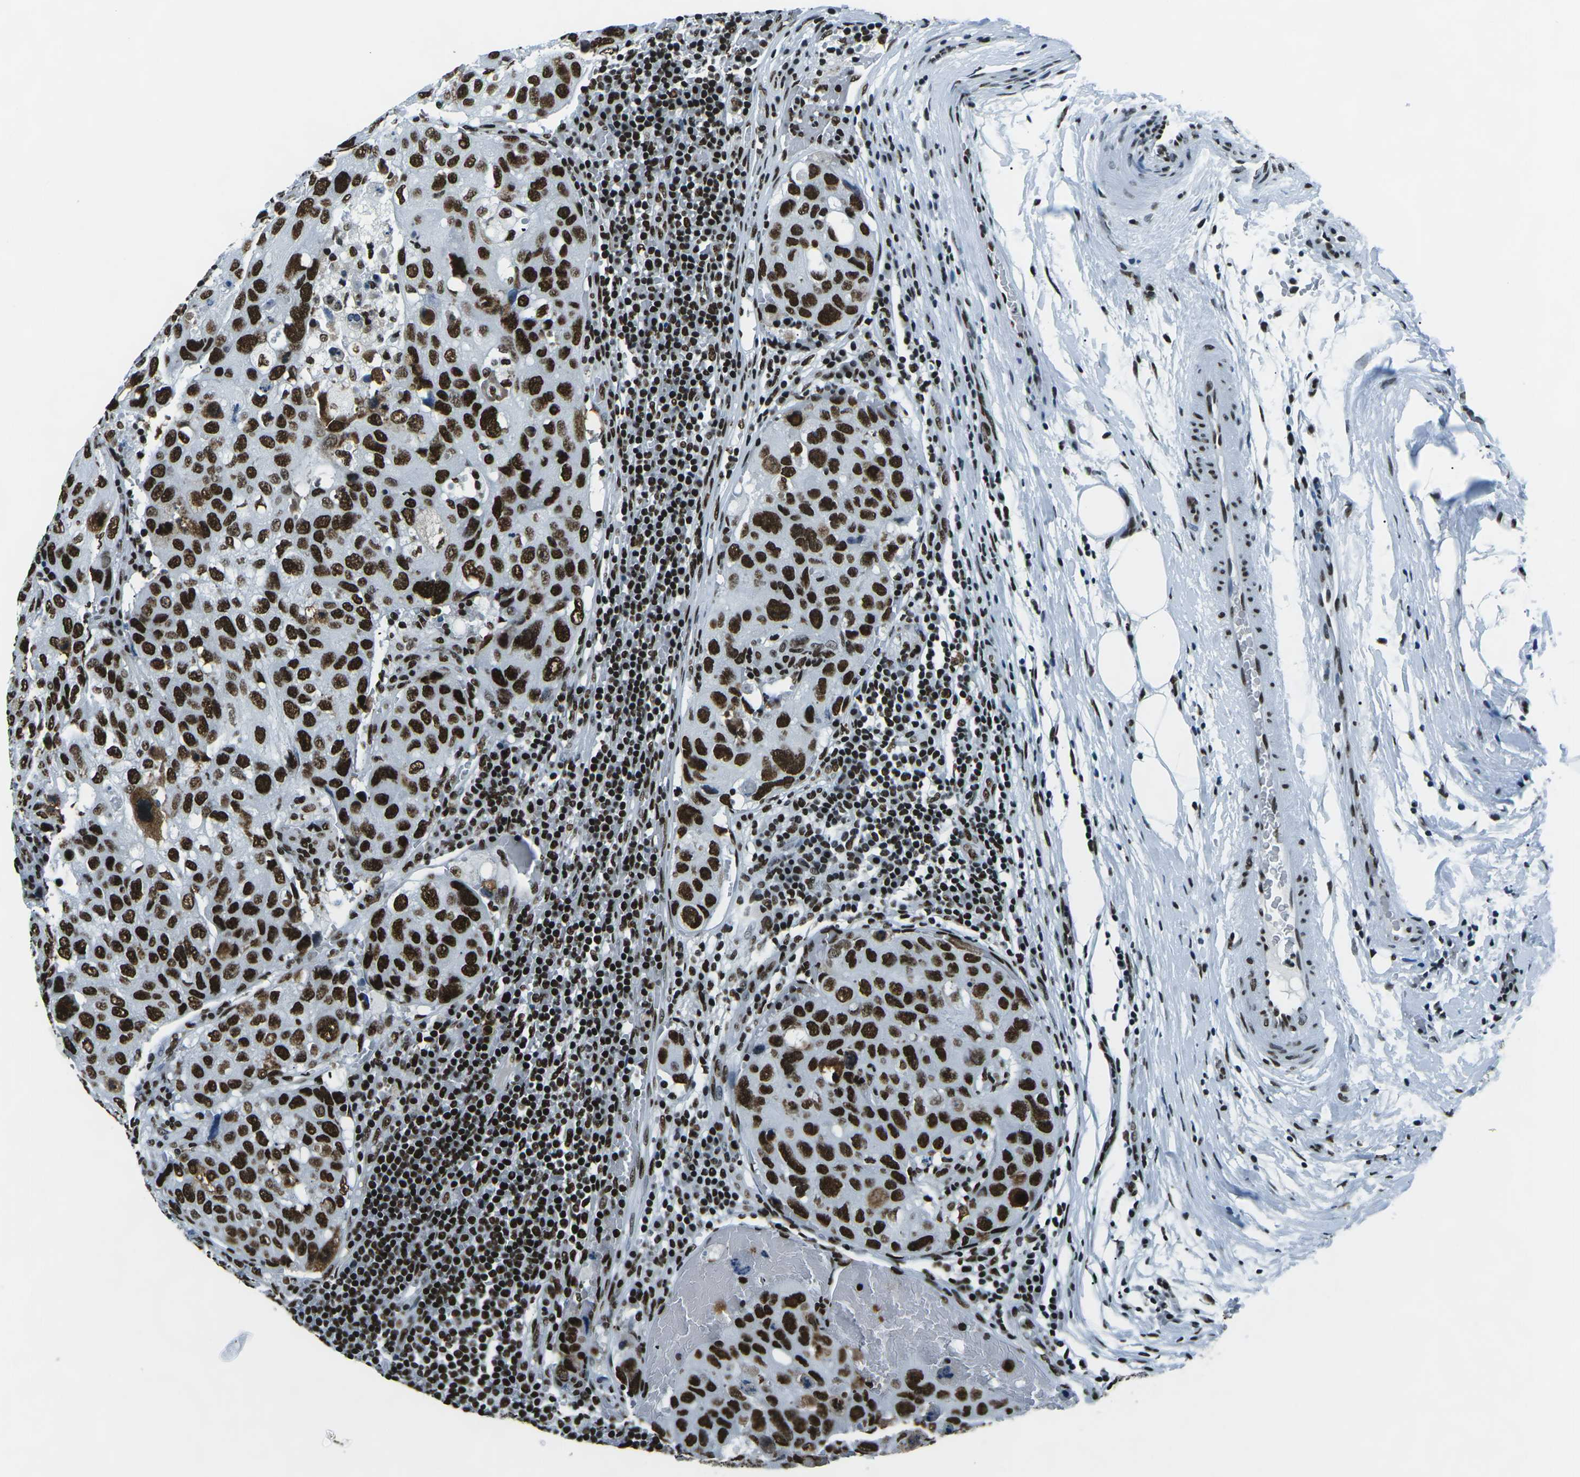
{"staining": {"intensity": "strong", "quantity": ">75%", "location": "nuclear"}, "tissue": "urothelial cancer", "cell_type": "Tumor cells", "image_type": "cancer", "snomed": [{"axis": "morphology", "description": "Urothelial carcinoma, High grade"}, {"axis": "topography", "description": "Lymph node"}, {"axis": "topography", "description": "Urinary bladder"}], "caption": "This is a histology image of immunohistochemistry (IHC) staining of urothelial cancer, which shows strong staining in the nuclear of tumor cells.", "gene": "HNRNPL", "patient": {"sex": "male", "age": 51}}